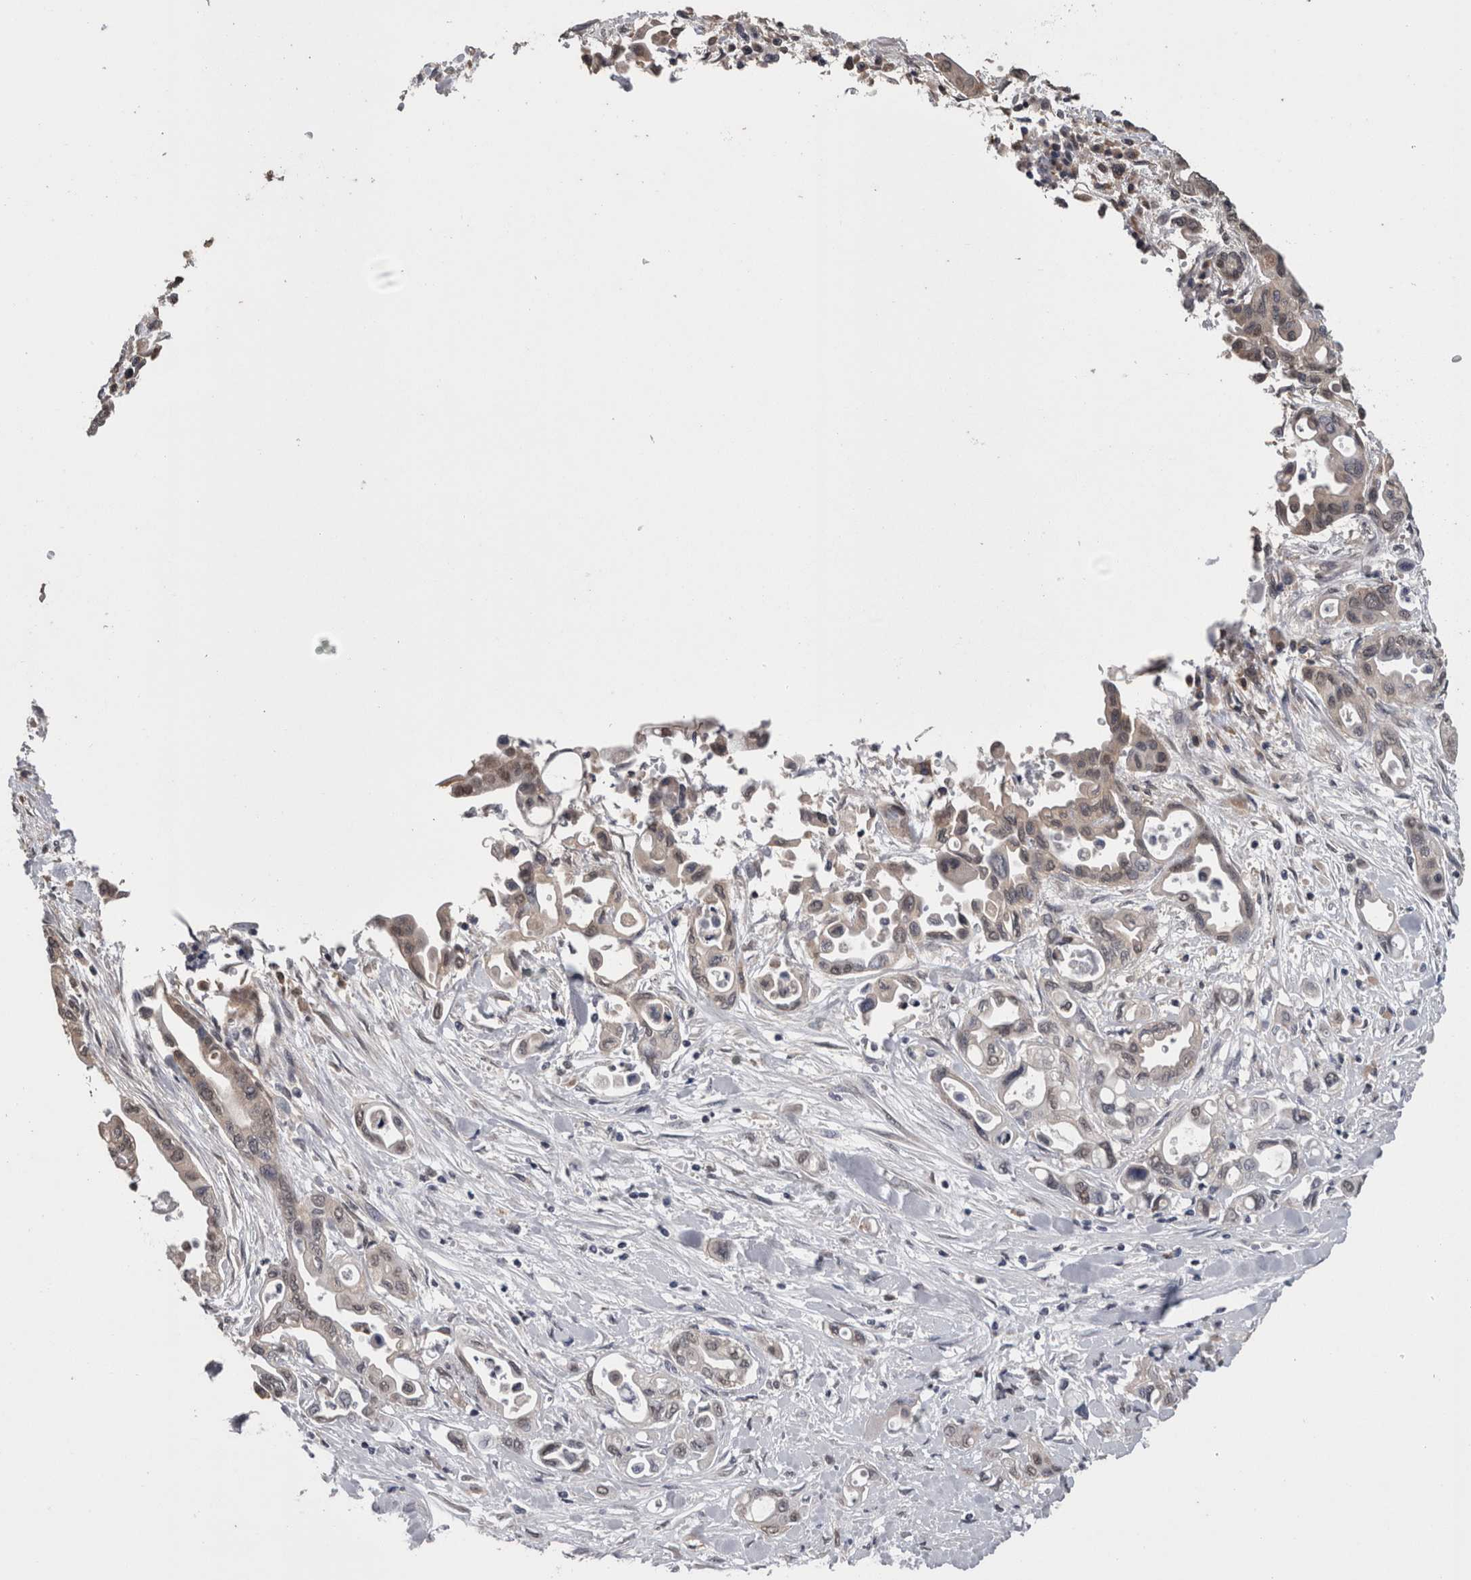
{"staining": {"intensity": "weak", "quantity": "<25%", "location": "cytoplasmic/membranous"}, "tissue": "pancreatic cancer", "cell_type": "Tumor cells", "image_type": "cancer", "snomed": [{"axis": "morphology", "description": "Adenocarcinoma, NOS"}, {"axis": "topography", "description": "Pancreas"}], "caption": "Pancreatic cancer (adenocarcinoma) was stained to show a protein in brown. There is no significant staining in tumor cells. (DAB immunohistochemistry (IHC) visualized using brightfield microscopy, high magnification).", "gene": "DDX6", "patient": {"sex": "female", "age": 57}}